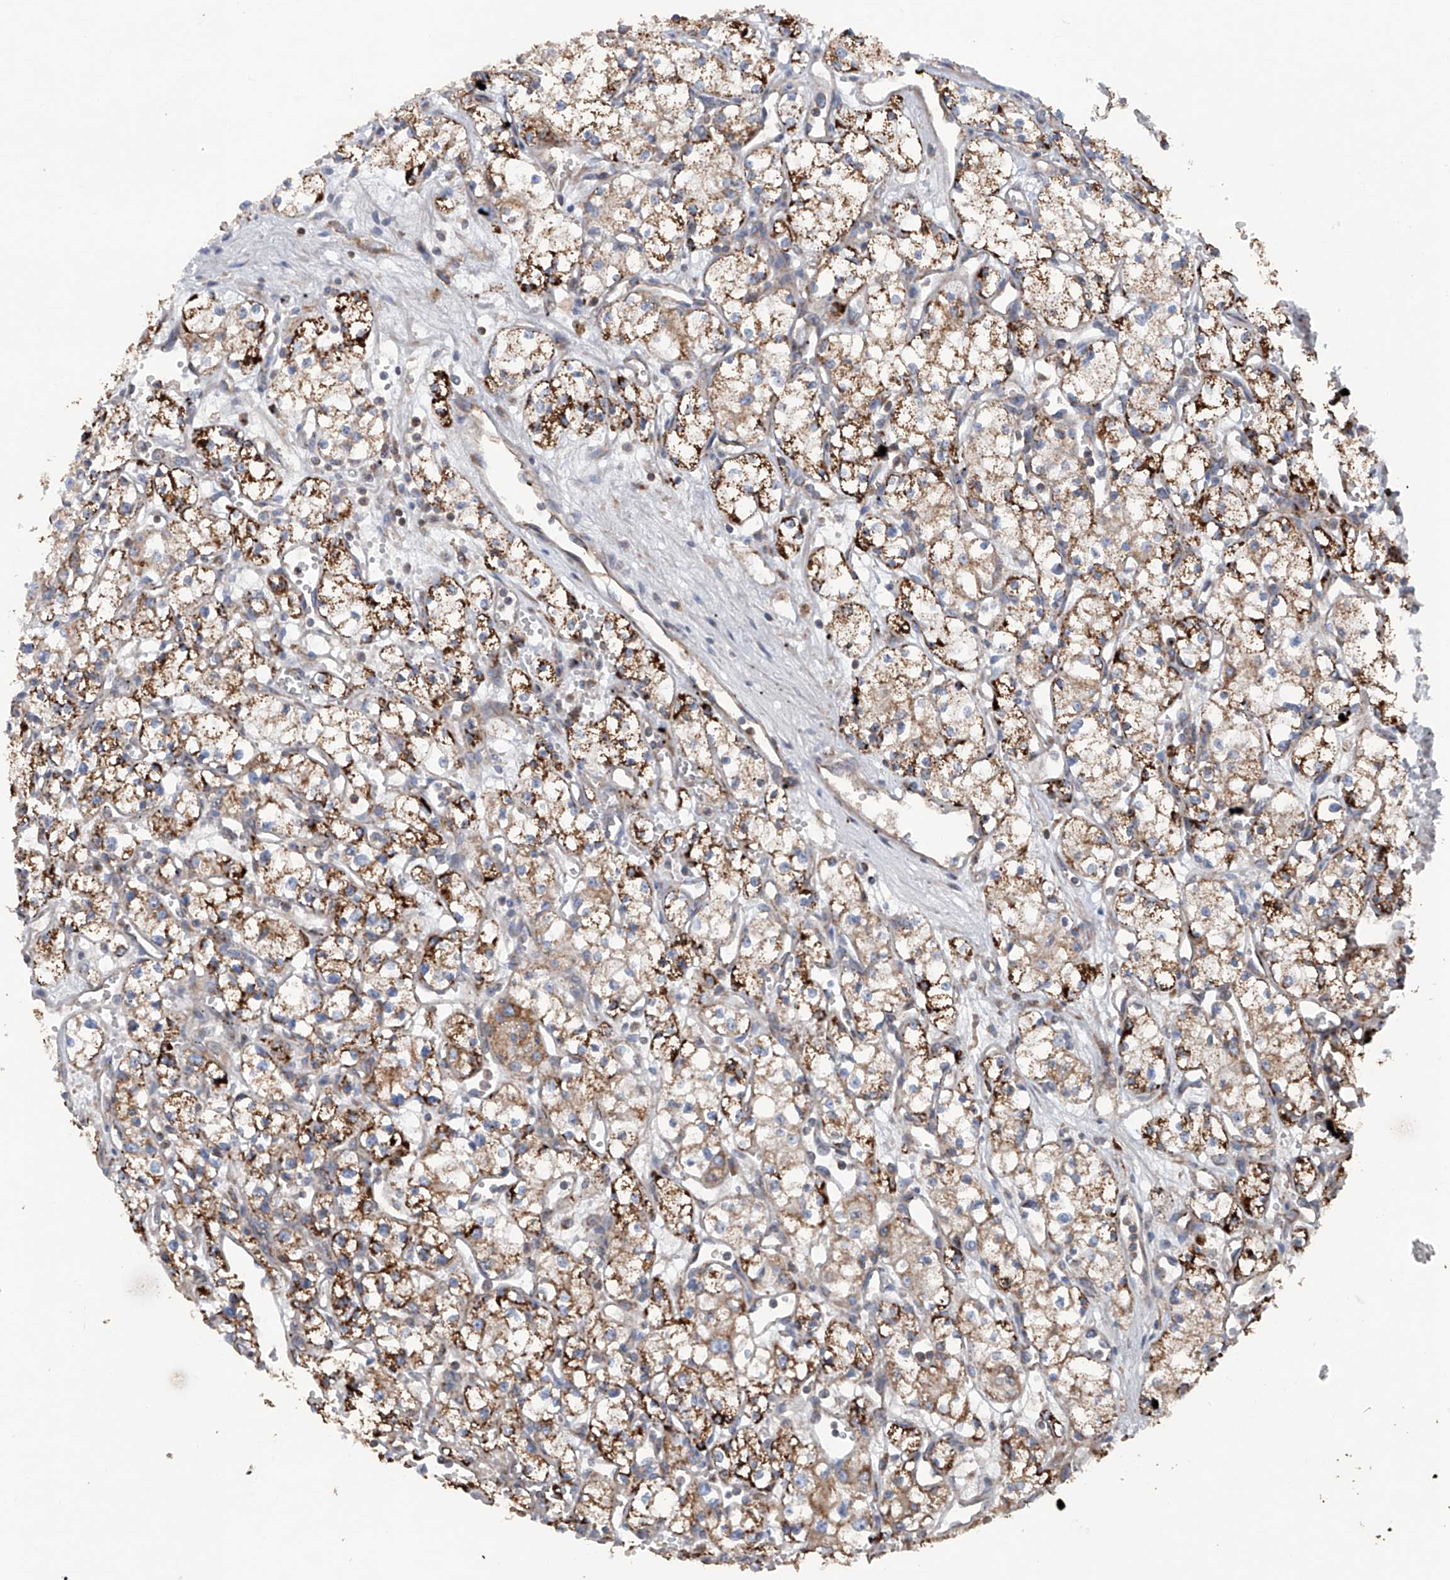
{"staining": {"intensity": "strong", "quantity": ">75%", "location": "cytoplasmic/membranous"}, "tissue": "renal cancer", "cell_type": "Tumor cells", "image_type": "cancer", "snomed": [{"axis": "morphology", "description": "Adenocarcinoma, NOS"}, {"axis": "topography", "description": "Kidney"}], "caption": "Protein expression analysis of renal adenocarcinoma exhibits strong cytoplasmic/membranous staining in about >75% of tumor cells.", "gene": "ASCC3", "patient": {"sex": "male", "age": 59}}